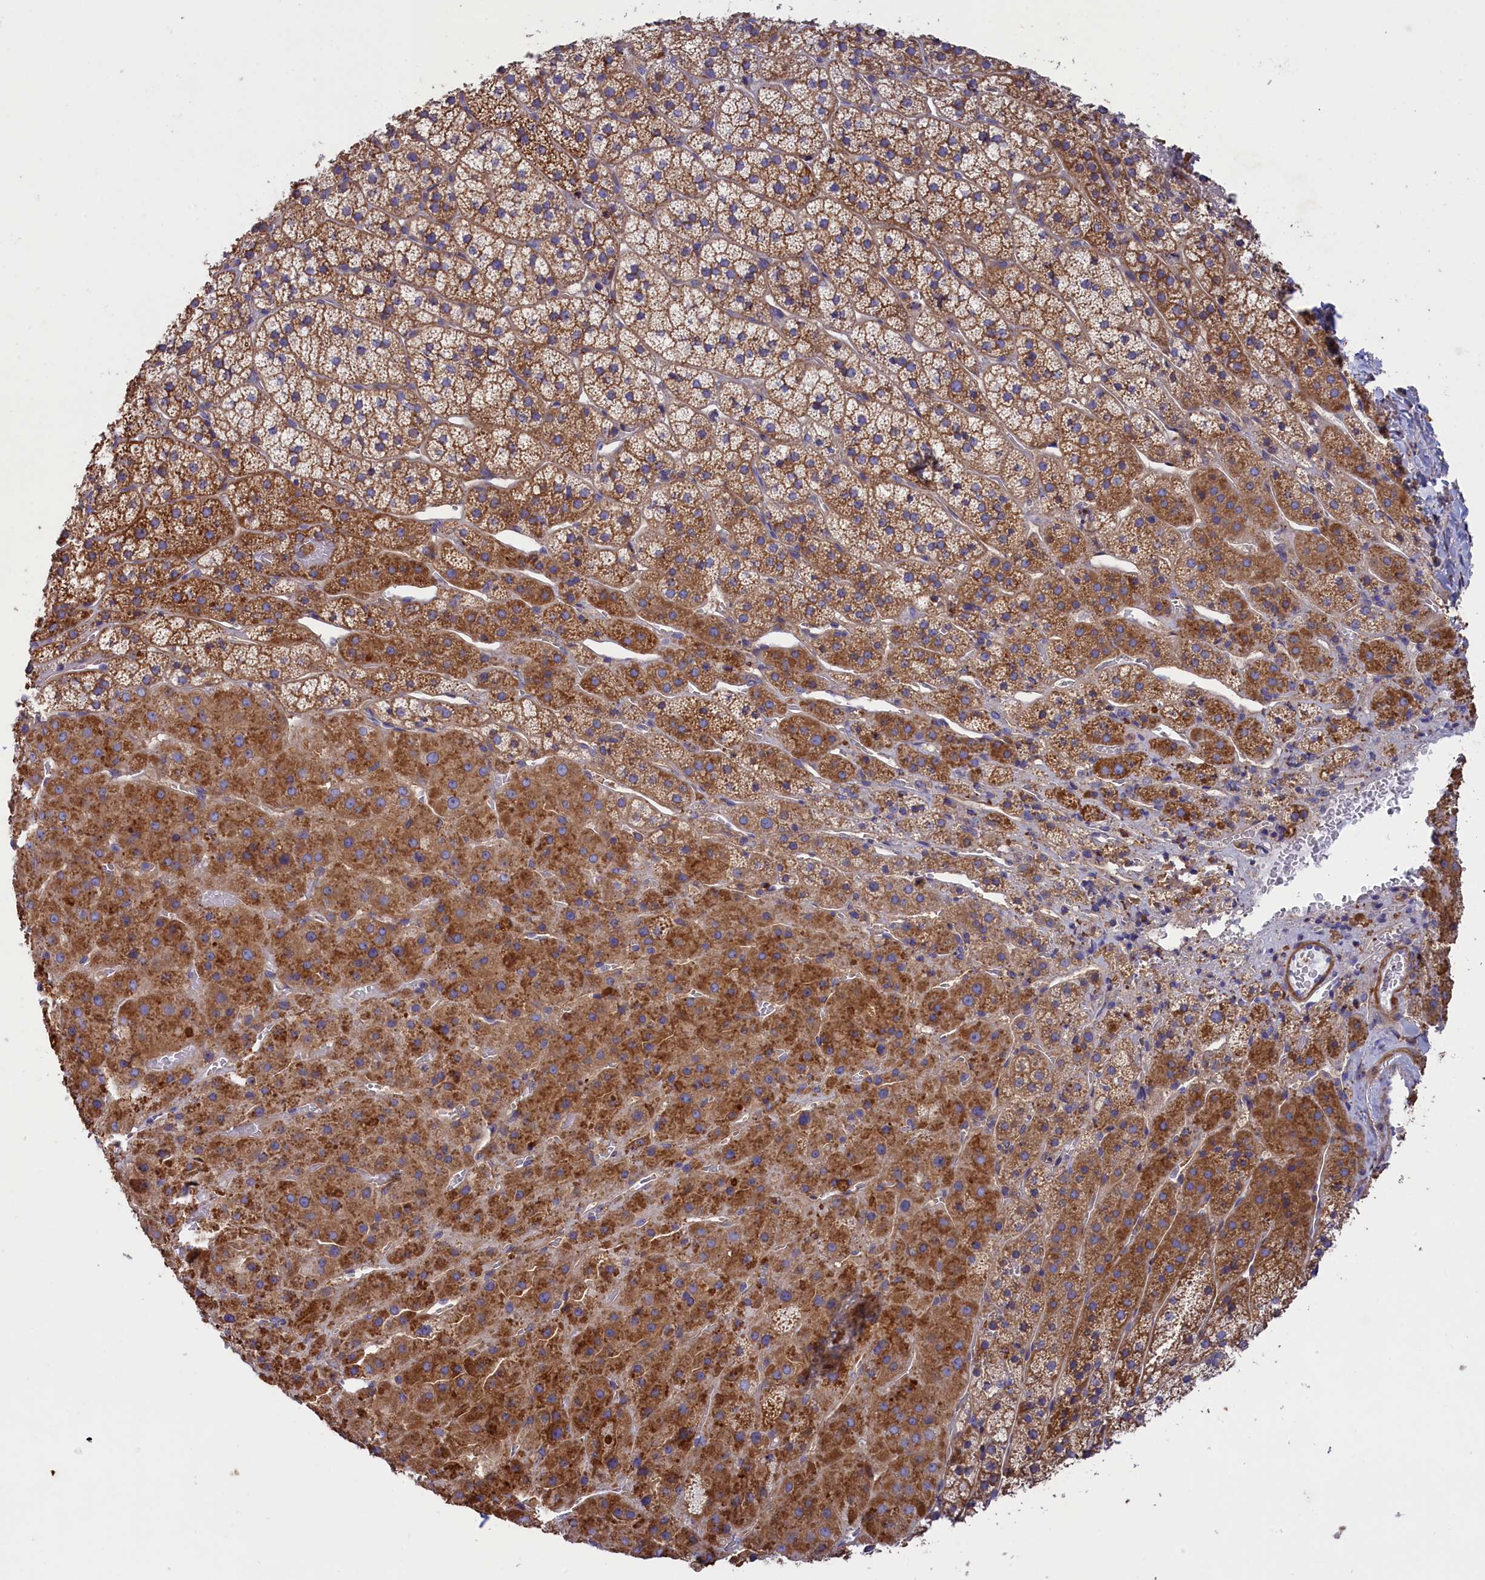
{"staining": {"intensity": "moderate", "quantity": ">75%", "location": "cytoplasmic/membranous"}, "tissue": "adrenal gland", "cell_type": "Glandular cells", "image_type": "normal", "snomed": [{"axis": "morphology", "description": "Normal tissue, NOS"}, {"axis": "topography", "description": "Adrenal gland"}], "caption": "This micrograph reveals unremarkable adrenal gland stained with immunohistochemistry (IHC) to label a protein in brown. The cytoplasmic/membranous of glandular cells show moderate positivity for the protein. Nuclei are counter-stained blue.", "gene": "SCAMP4", "patient": {"sex": "female", "age": 44}}